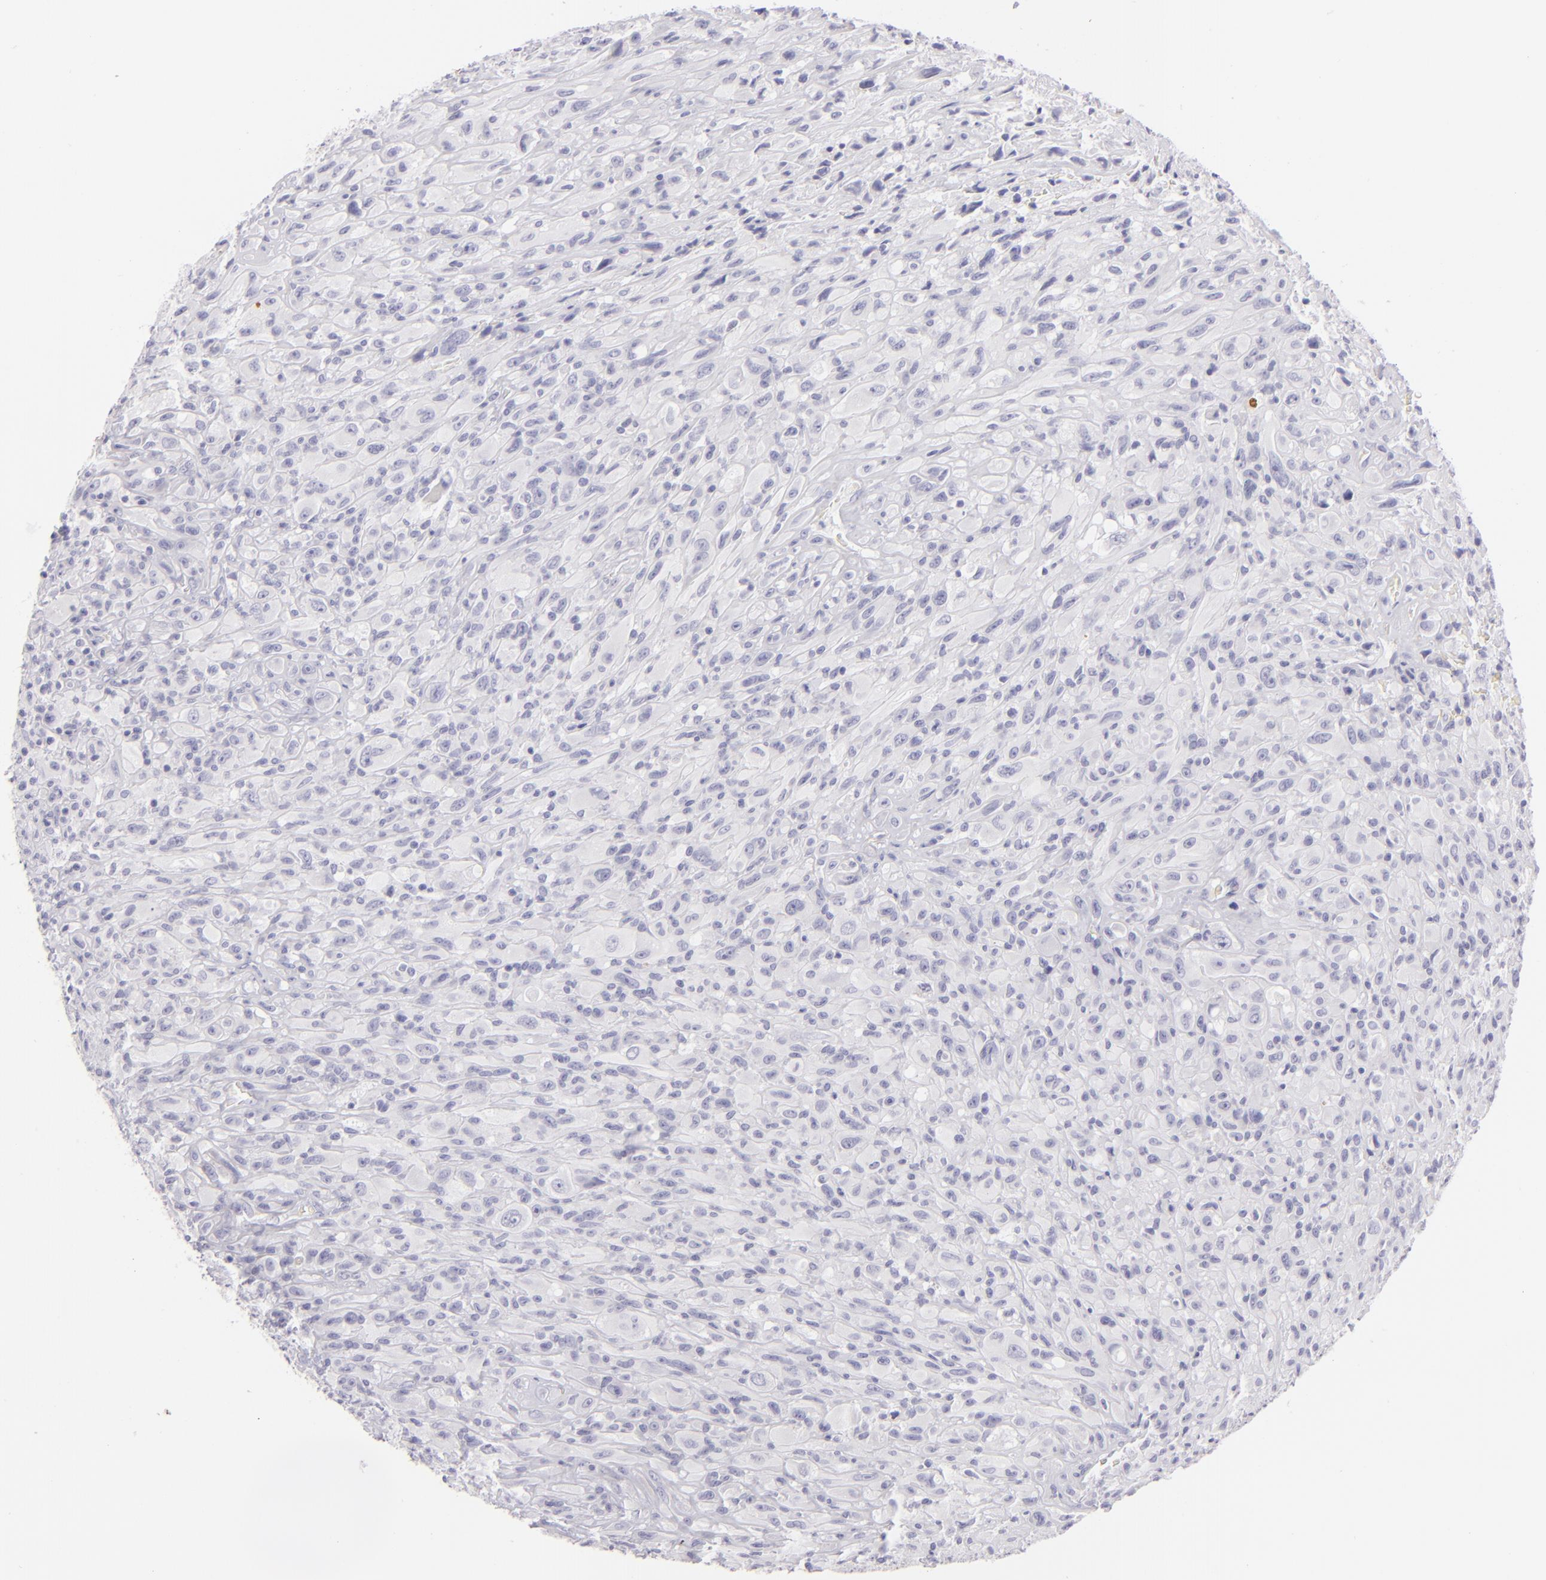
{"staining": {"intensity": "negative", "quantity": "none", "location": "none"}, "tissue": "glioma", "cell_type": "Tumor cells", "image_type": "cancer", "snomed": [{"axis": "morphology", "description": "Glioma, malignant, High grade"}, {"axis": "topography", "description": "Brain"}], "caption": "High power microscopy histopathology image of an immunohistochemistry (IHC) histopathology image of malignant glioma (high-grade), revealing no significant expression in tumor cells. (Brightfield microscopy of DAB (3,3'-diaminobenzidine) immunohistochemistry at high magnification).", "gene": "CLDN4", "patient": {"sex": "male", "age": 48}}